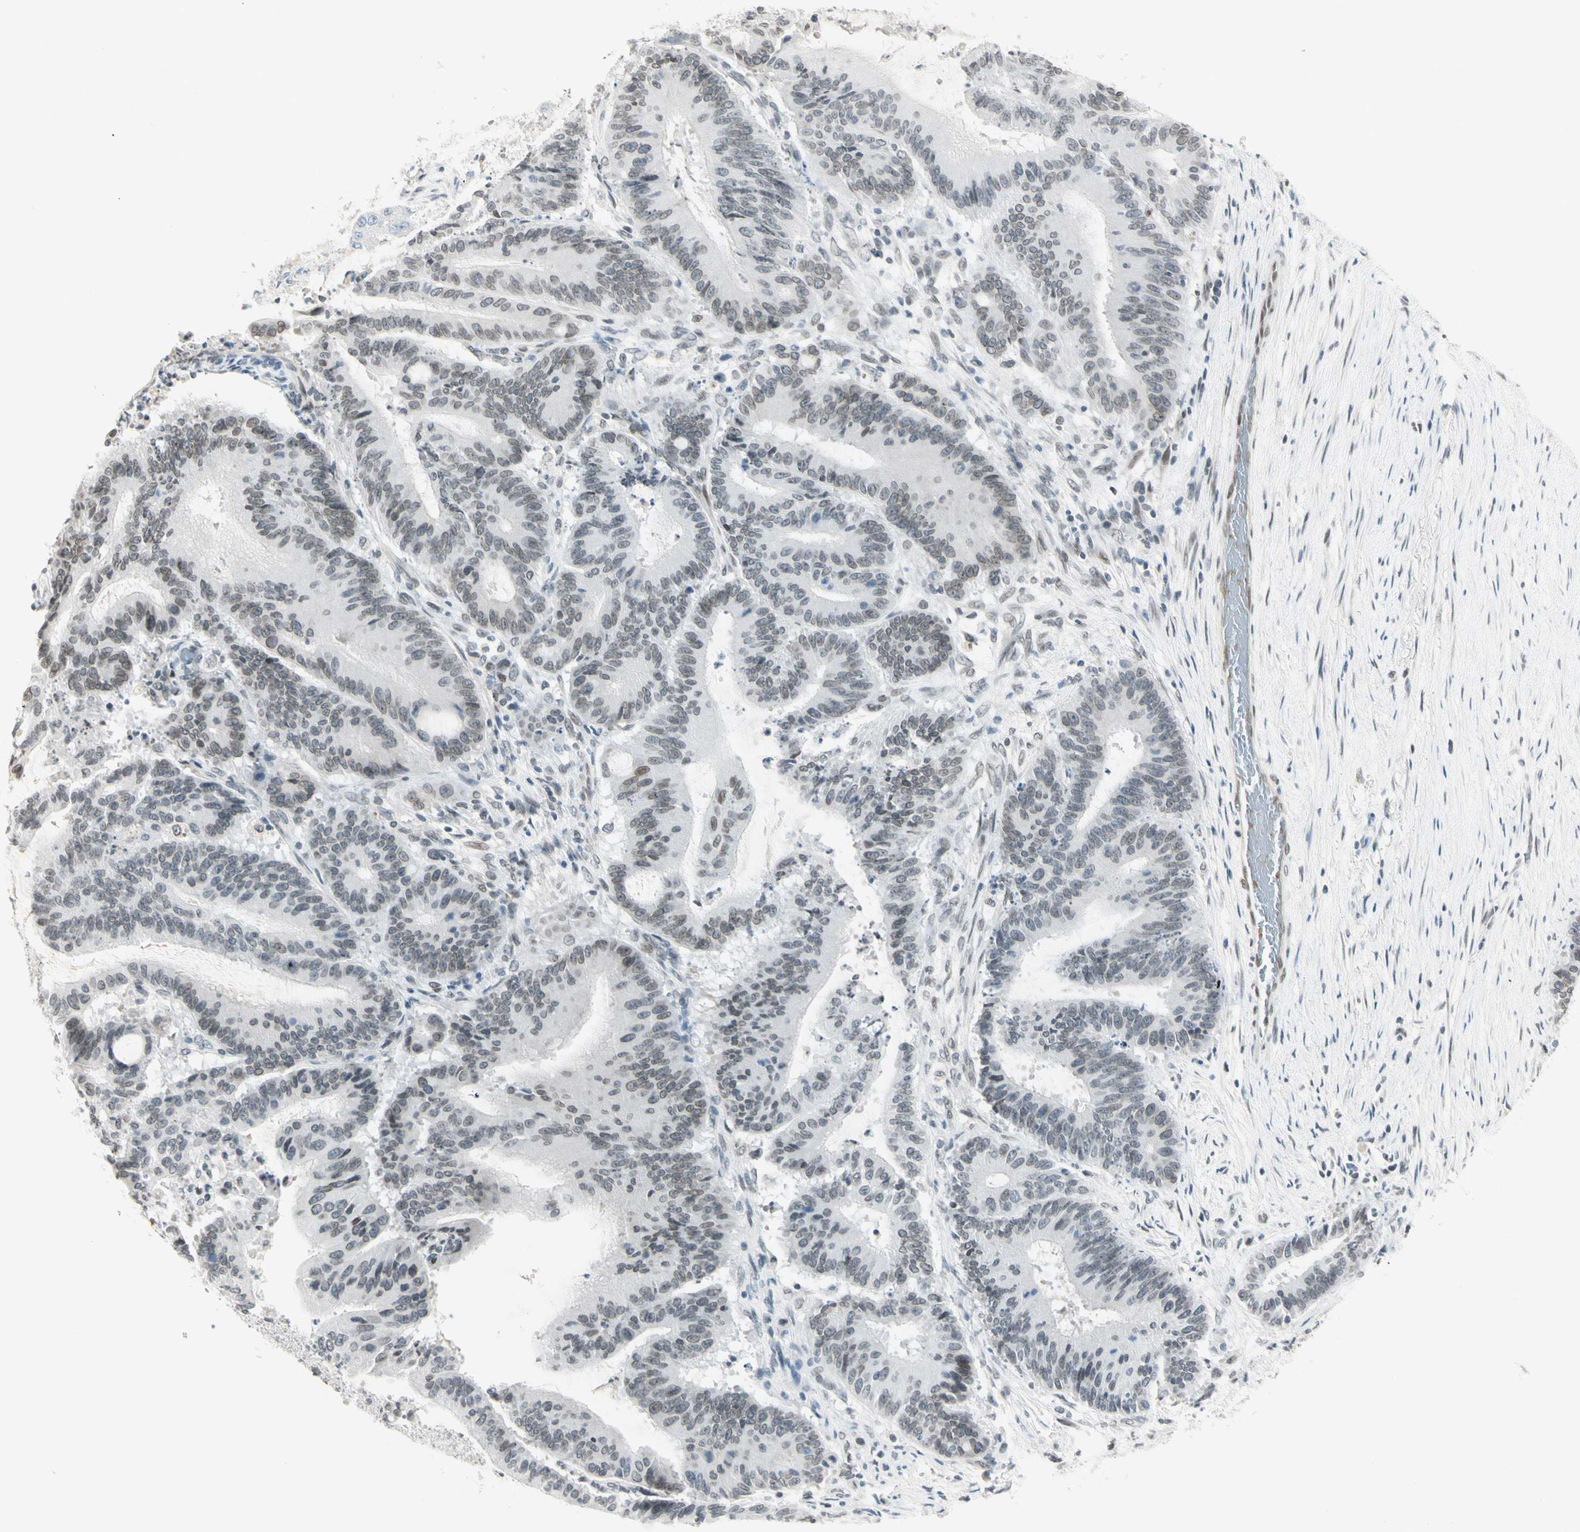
{"staining": {"intensity": "weak", "quantity": "25%-75%", "location": "cytoplasmic/membranous,nuclear"}, "tissue": "liver cancer", "cell_type": "Tumor cells", "image_type": "cancer", "snomed": [{"axis": "morphology", "description": "Cholangiocarcinoma"}, {"axis": "topography", "description": "Liver"}], "caption": "Cholangiocarcinoma (liver) was stained to show a protein in brown. There is low levels of weak cytoplasmic/membranous and nuclear staining in about 25%-75% of tumor cells.", "gene": "BCAN", "patient": {"sex": "female", "age": 73}}